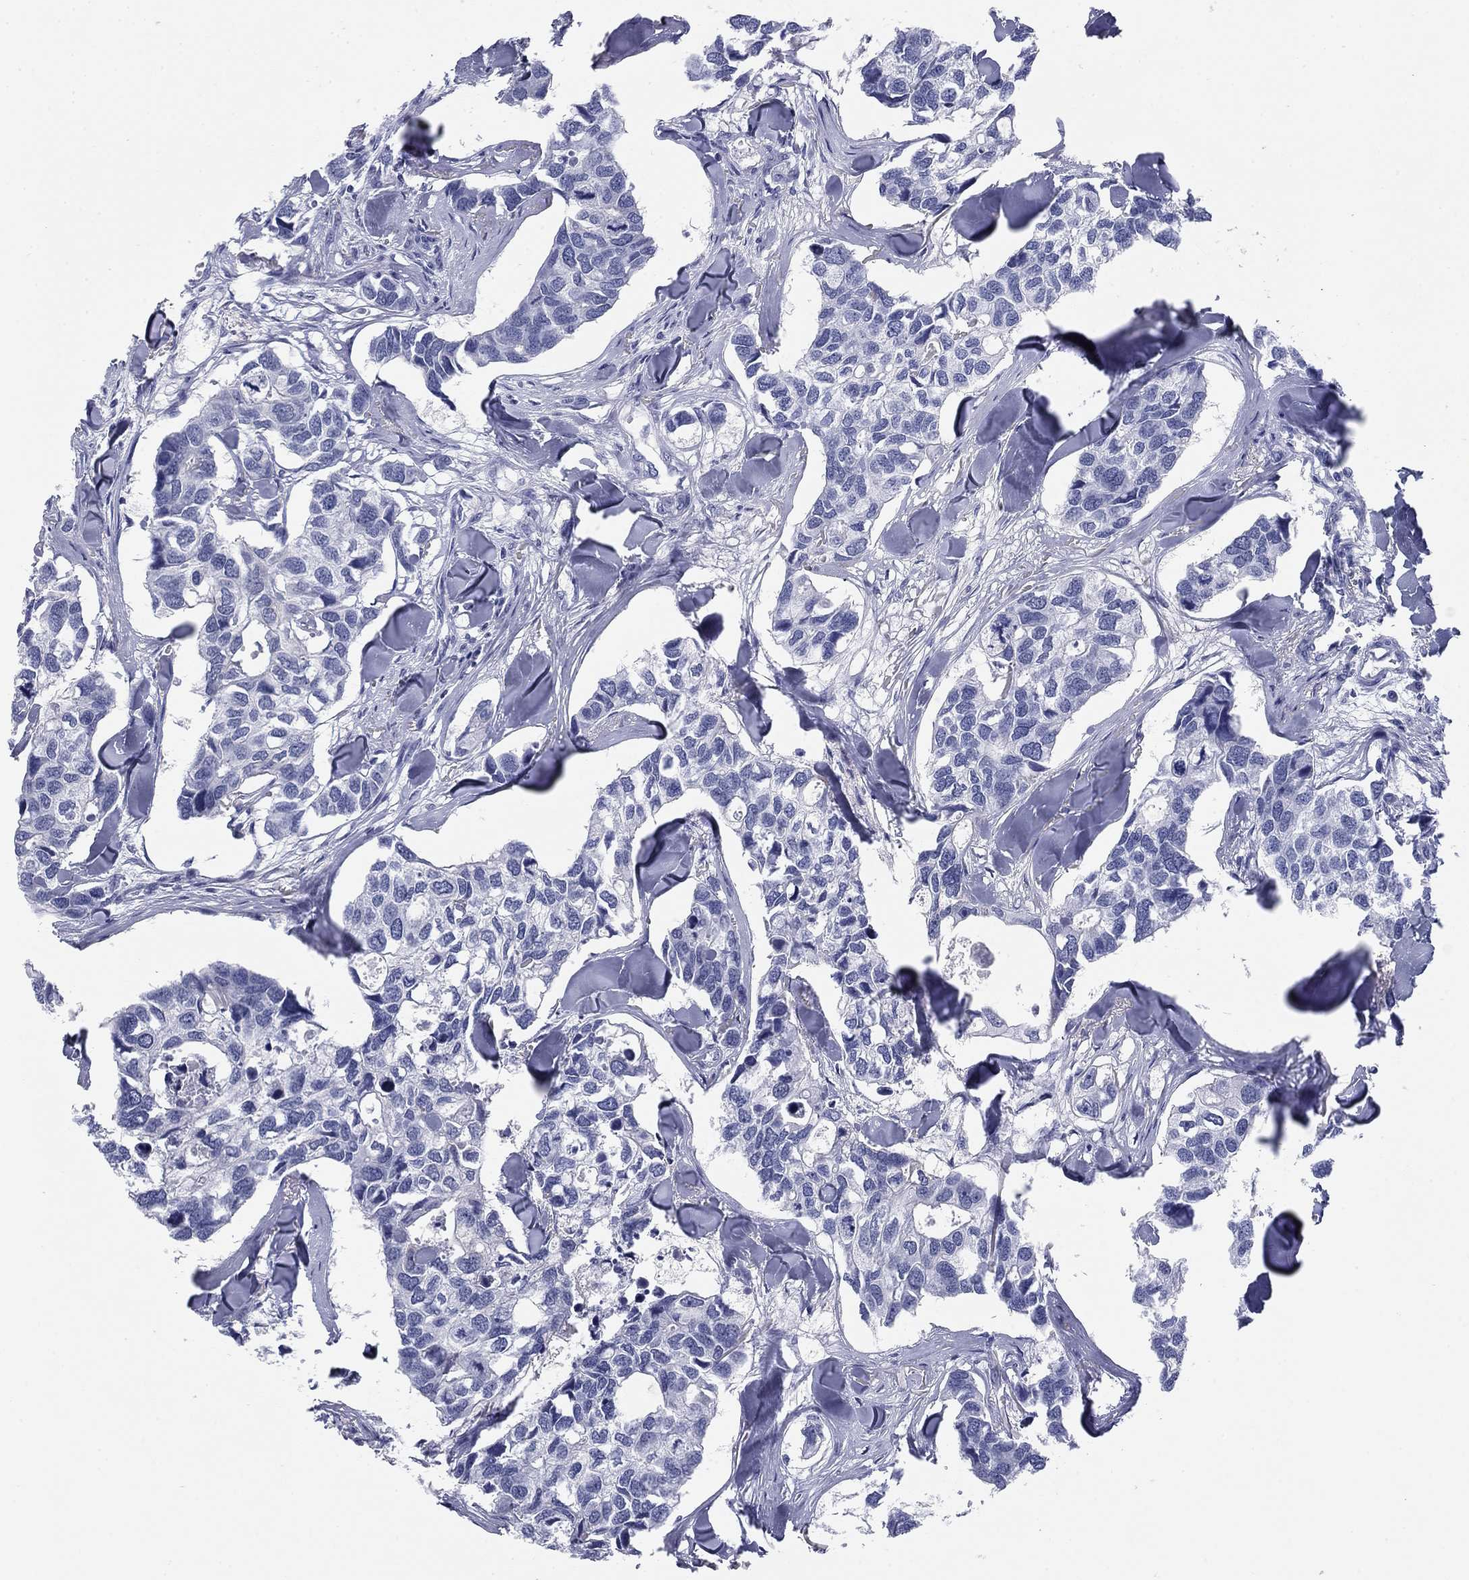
{"staining": {"intensity": "negative", "quantity": "none", "location": "none"}, "tissue": "breast cancer", "cell_type": "Tumor cells", "image_type": "cancer", "snomed": [{"axis": "morphology", "description": "Duct carcinoma"}, {"axis": "topography", "description": "Breast"}], "caption": "There is no significant staining in tumor cells of breast cancer (invasive ductal carcinoma). Nuclei are stained in blue.", "gene": "KCNH1", "patient": {"sex": "female", "age": 83}}